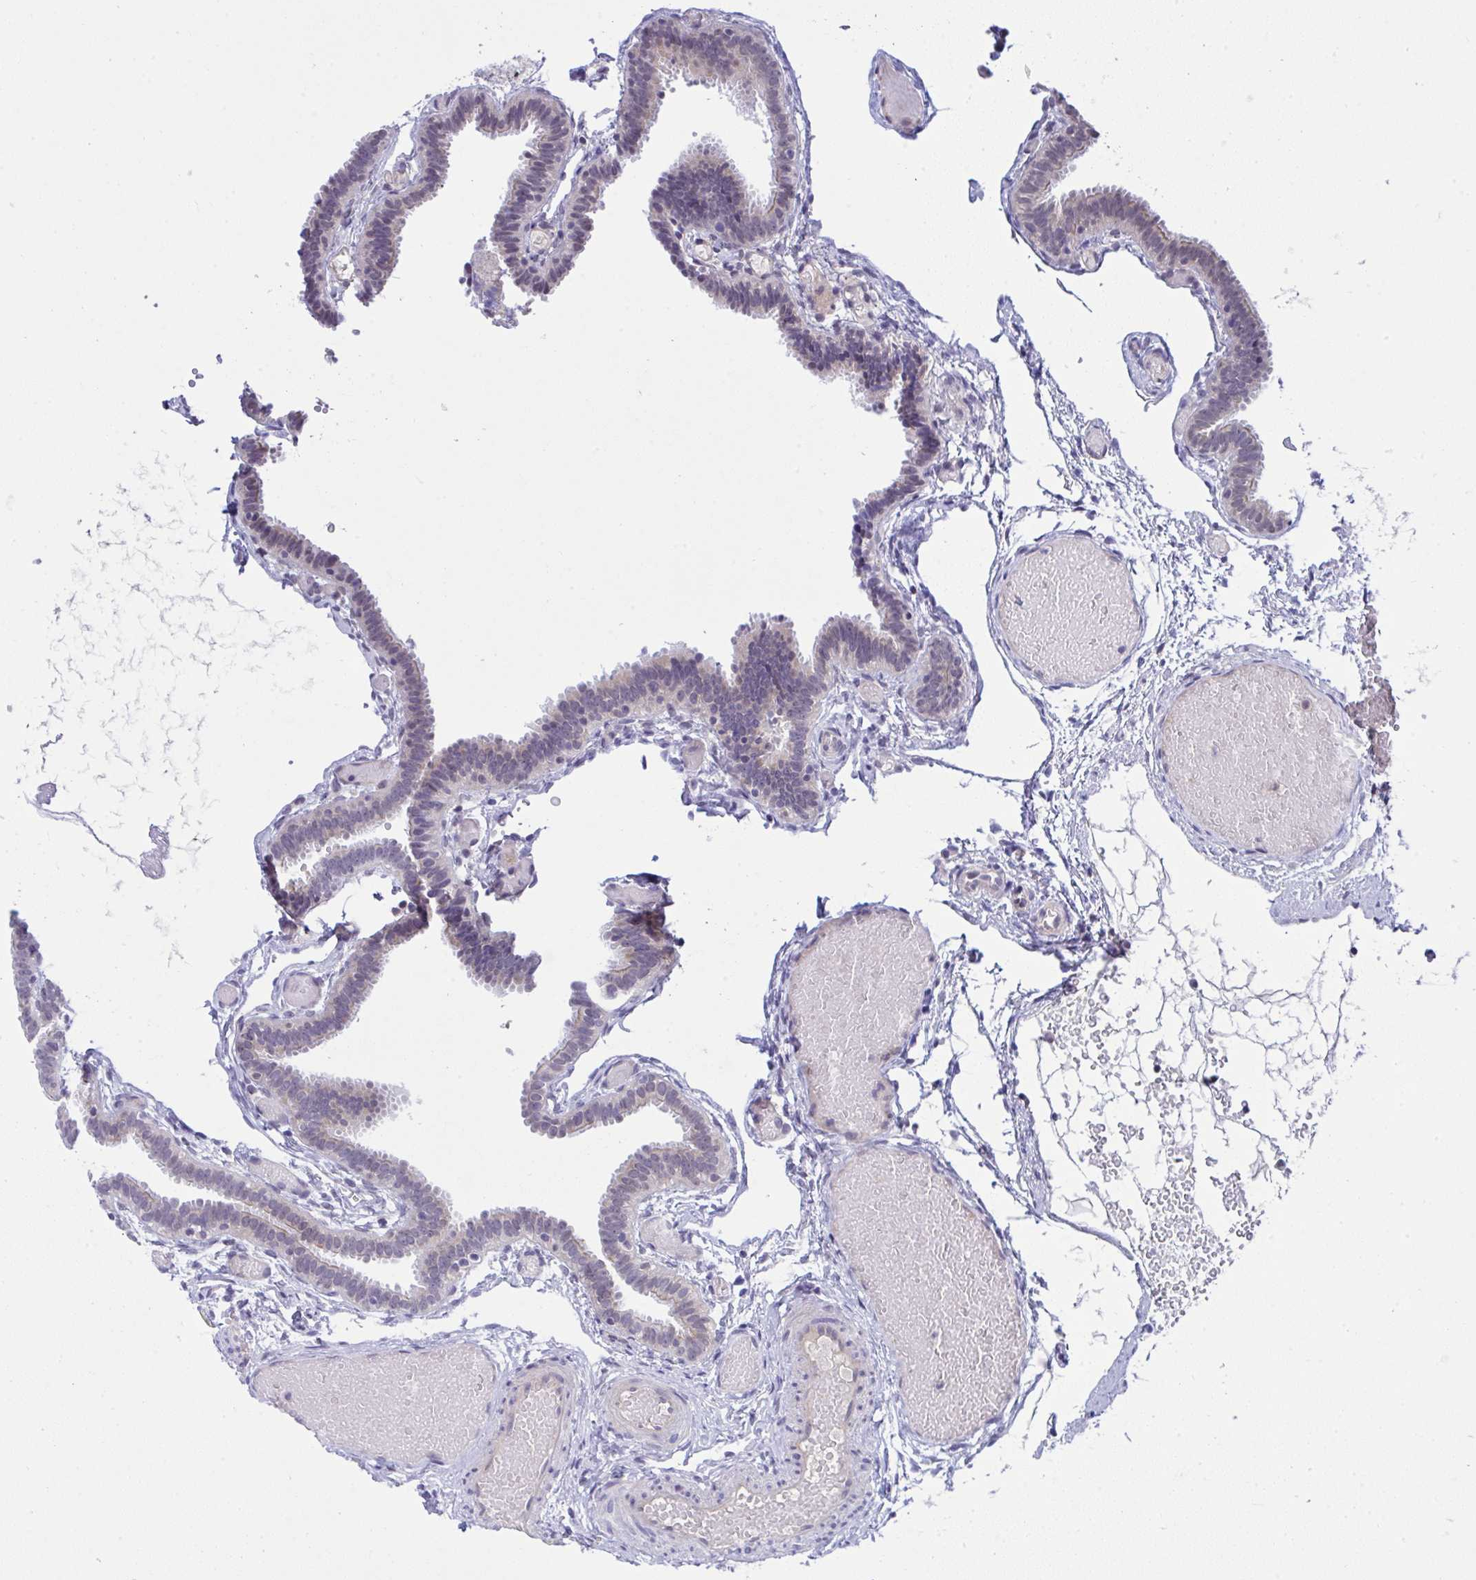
{"staining": {"intensity": "weak", "quantity": "25%-75%", "location": "cytoplasmic/membranous"}, "tissue": "fallopian tube", "cell_type": "Glandular cells", "image_type": "normal", "snomed": [{"axis": "morphology", "description": "Normal tissue, NOS"}, {"axis": "topography", "description": "Fallopian tube"}], "caption": "IHC (DAB) staining of unremarkable human fallopian tube exhibits weak cytoplasmic/membranous protein expression in approximately 25%-75% of glandular cells.", "gene": "C9orf64", "patient": {"sex": "female", "age": 37}}